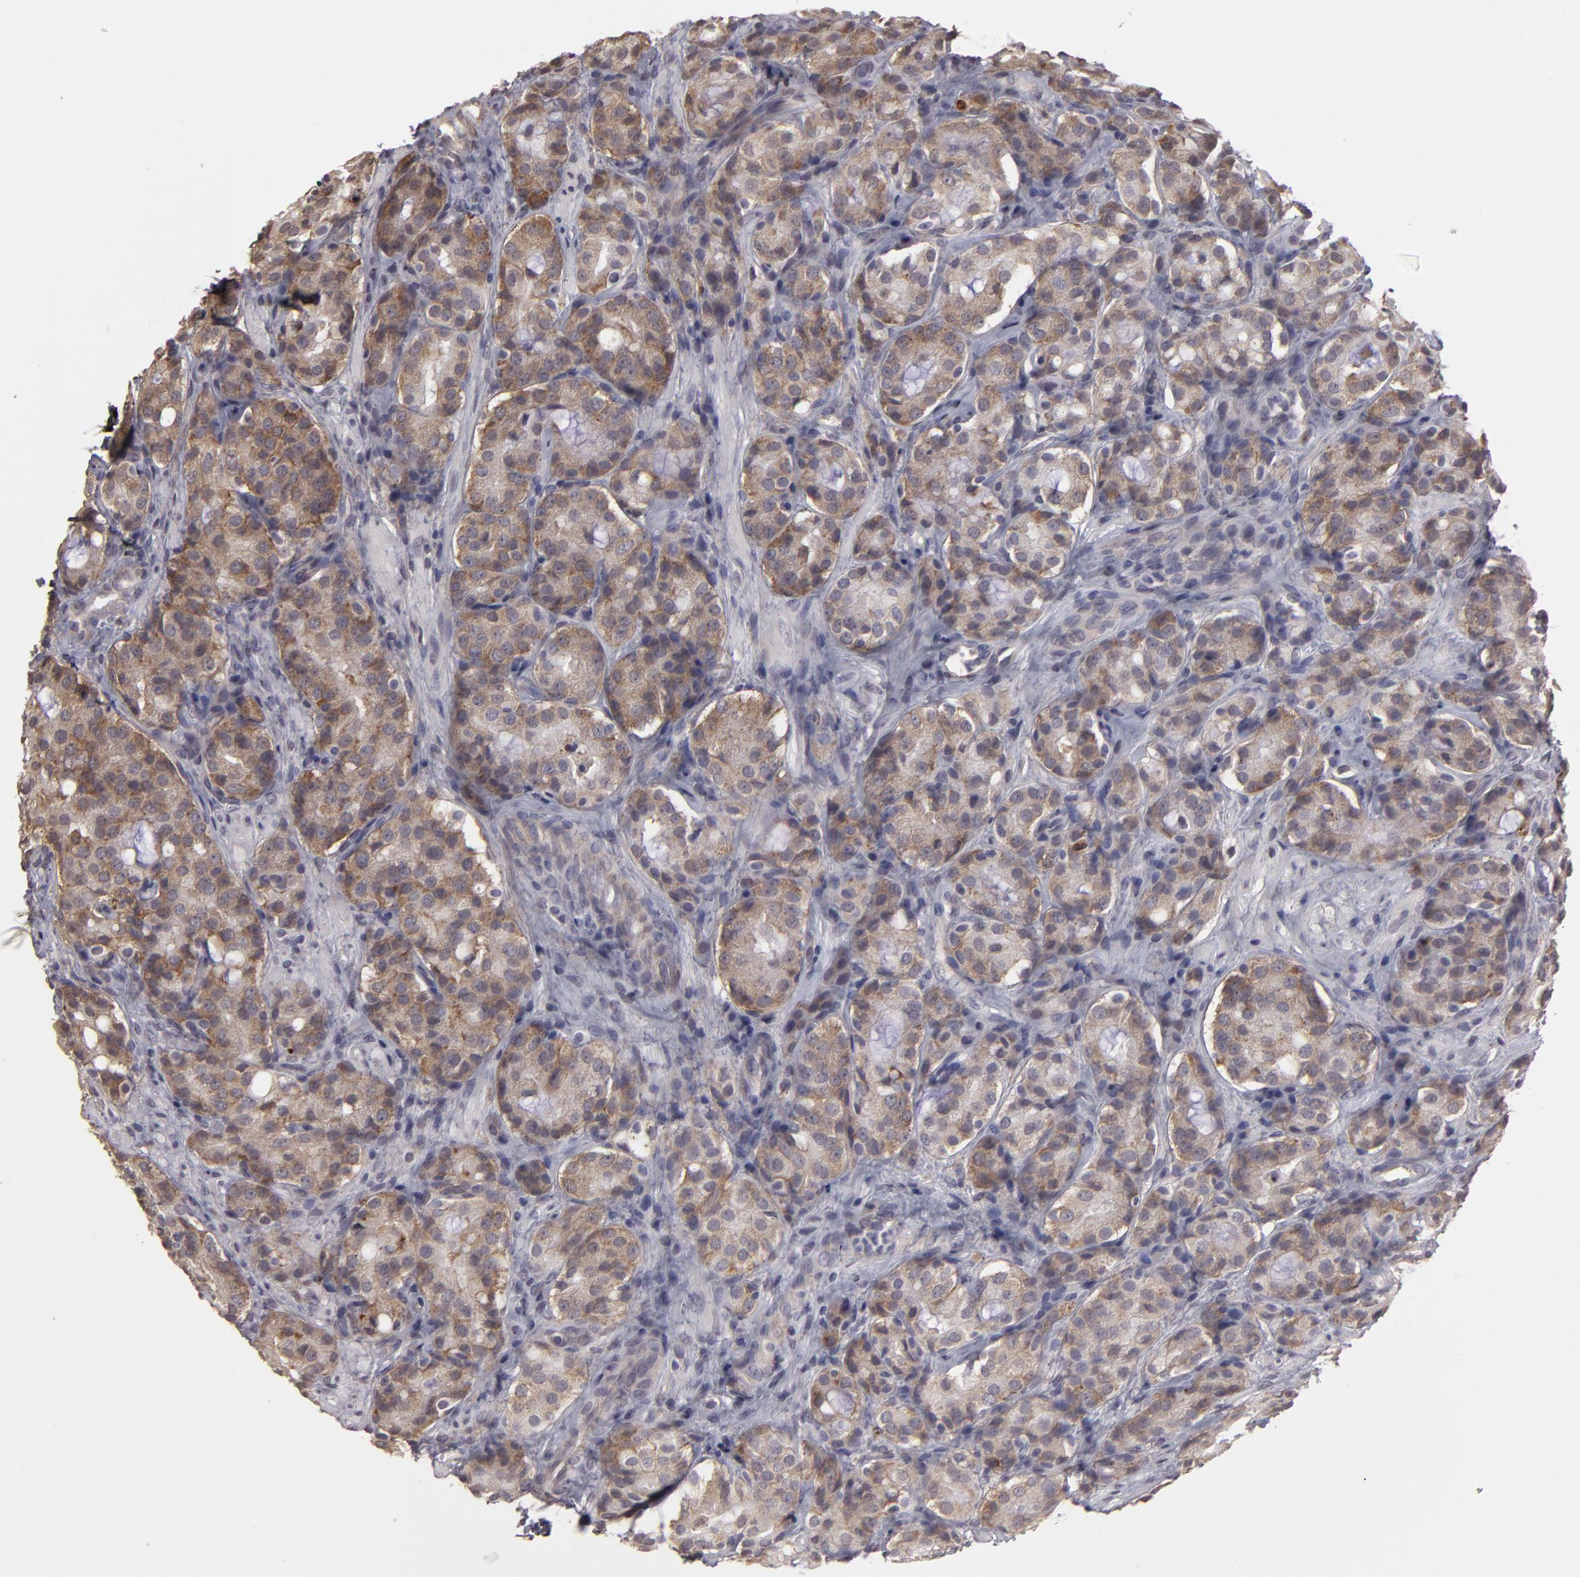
{"staining": {"intensity": "moderate", "quantity": ">75%", "location": "cytoplasmic/membranous"}, "tissue": "prostate cancer", "cell_type": "Tumor cells", "image_type": "cancer", "snomed": [{"axis": "morphology", "description": "Adenocarcinoma, High grade"}, {"axis": "topography", "description": "Prostate"}], "caption": "There is medium levels of moderate cytoplasmic/membranous staining in tumor cells of prostate cancer (high-grade adenocarcinoma), as demonstrated by immunohistochemical staining (brown color).", "gene": "ITGB5", "patient": {"sex": "male", "age": 72}}